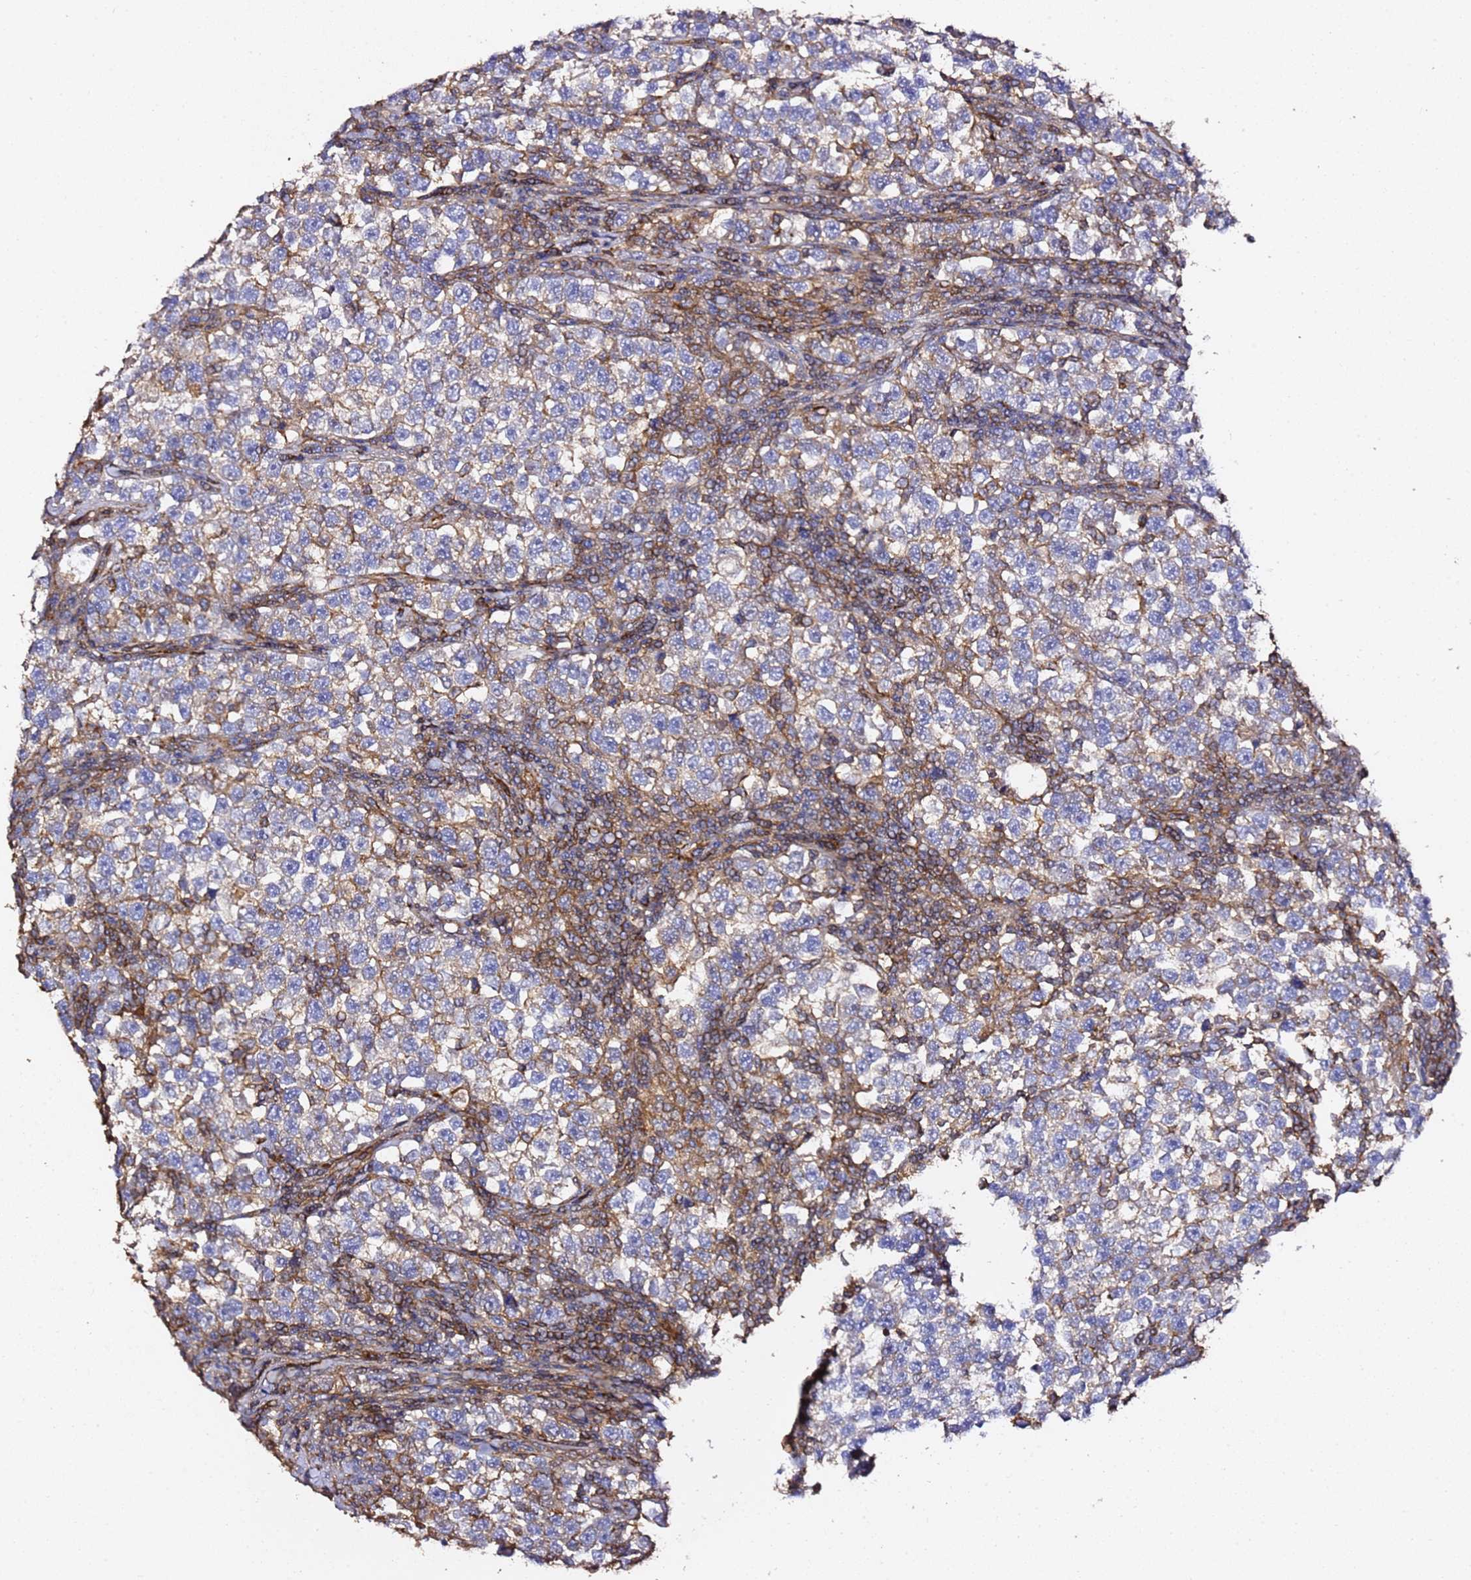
{"staining": {"intensity": "weak", "quantity": "<25%", "location": "cytoplasmic/membranous"}, "tissue": "testis cancer", "cell_type": "Tumor cells", "image_type": "cancer", "snomed": [{"axis": "morphology", "description": "Normal tissue, NOS"}, {"axis": "morphology", "description": "Seminoma, NOS"}, {"axis": "topography", "description": "Testis"}], "caption": "An image of human testis cancer (seminoma) is negative for staining in tumor cells. (Immunohistochemistry (ihc), brightfield microscopy, high magnification).", "gene": "ZFP36L2", "patient": {"sex": "male", "age": 43}}